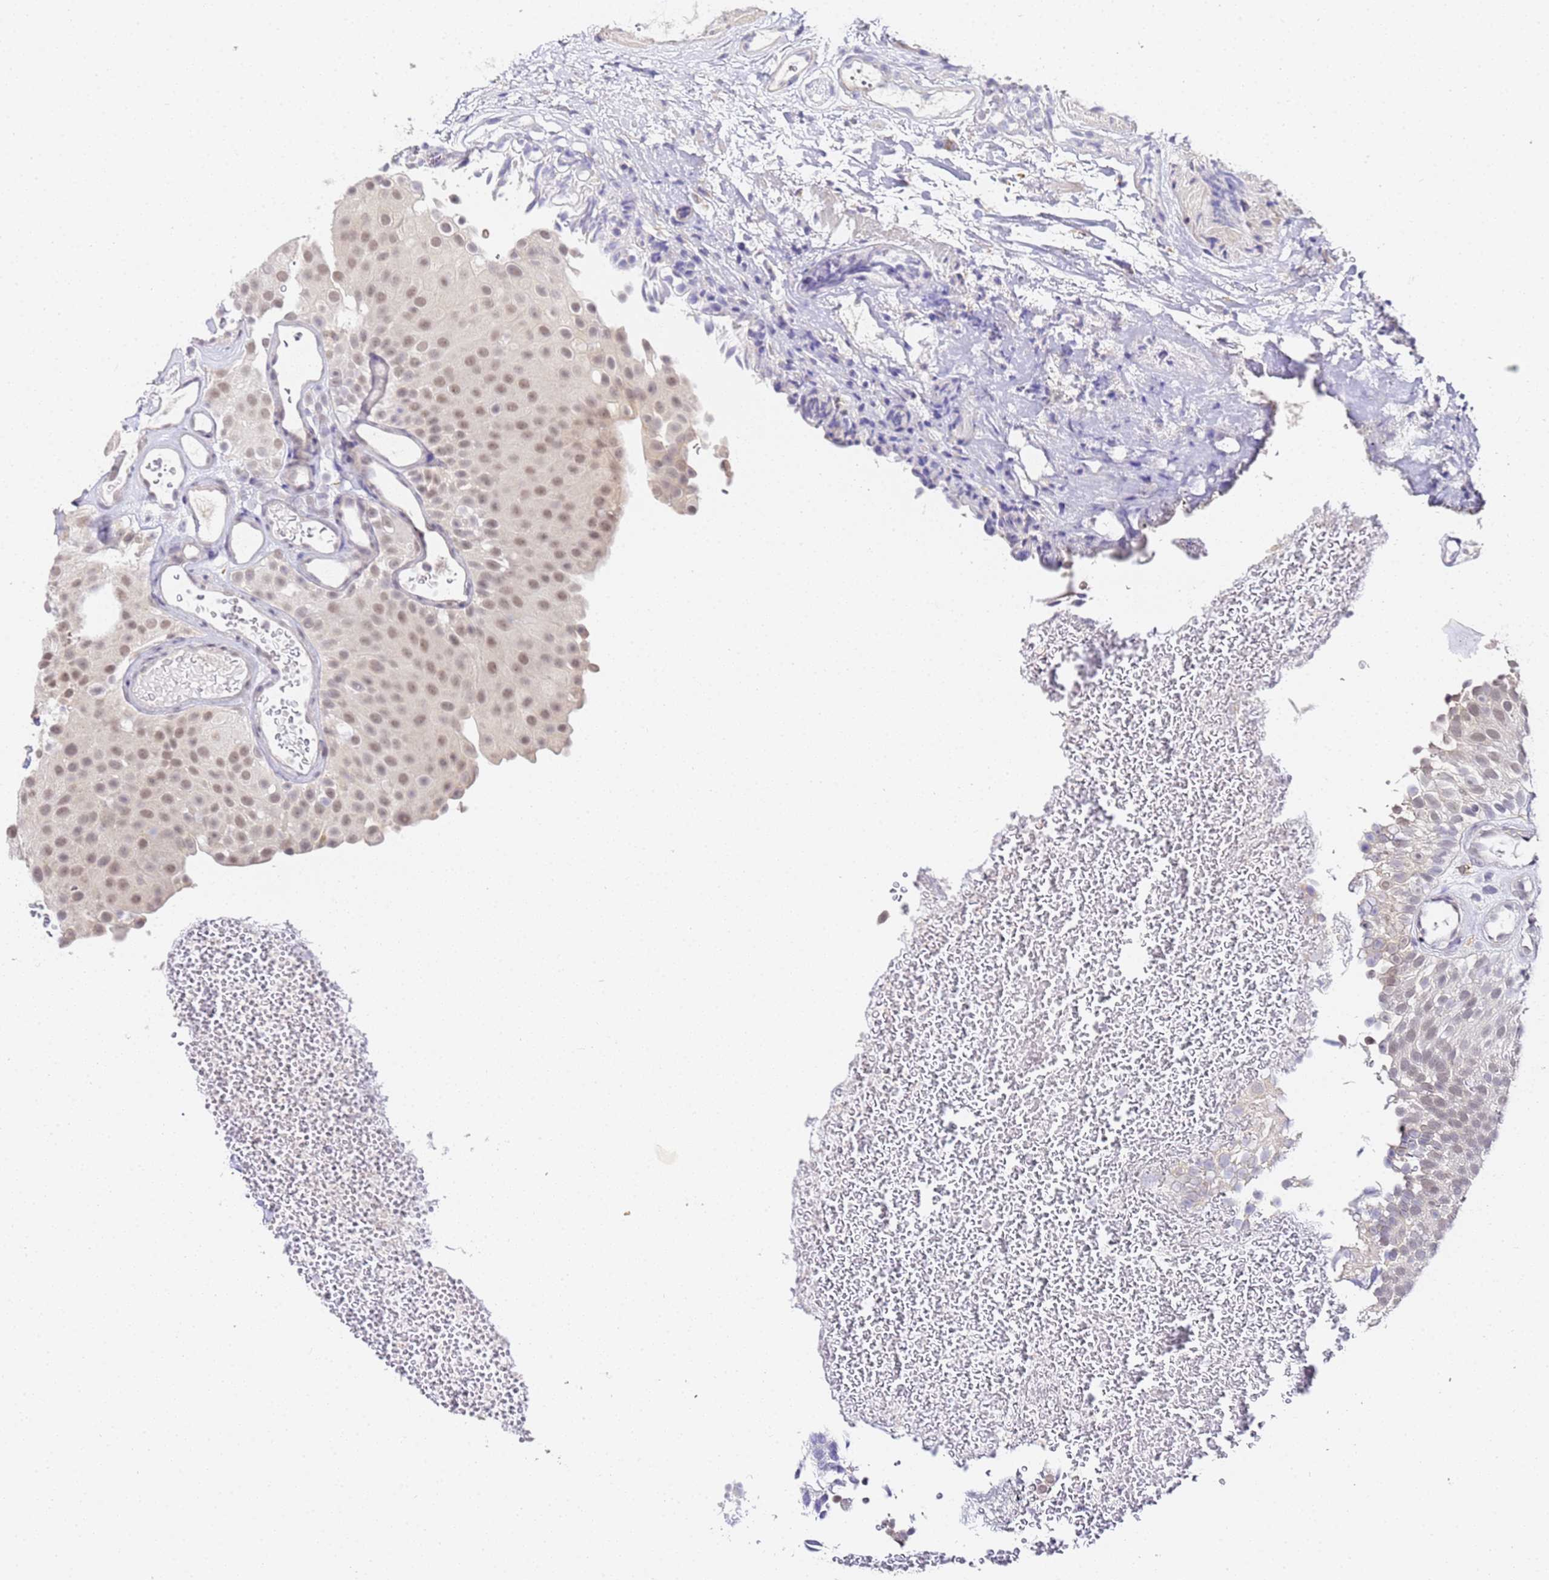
{"staining": {"intensity": "weak", "quantity": ">75%", "location": "nuclear"}, "tissue": "urothelial cancer", "cell_type": "Tumor cells", "image_type": "cancer", "snomed": [{"axis": "morphology", "description": "Urothelial carcinoma, Low grade"}, {"axis": "topography", "description": "Urinary bladder"}], "caption": "Tumor cells reveal low levels of weak nuclear expression in about >75% of cells in low-grade urothelial carcinoma.", "gene": "LSM3", "patient": {"sex": "male", "age": 78}}